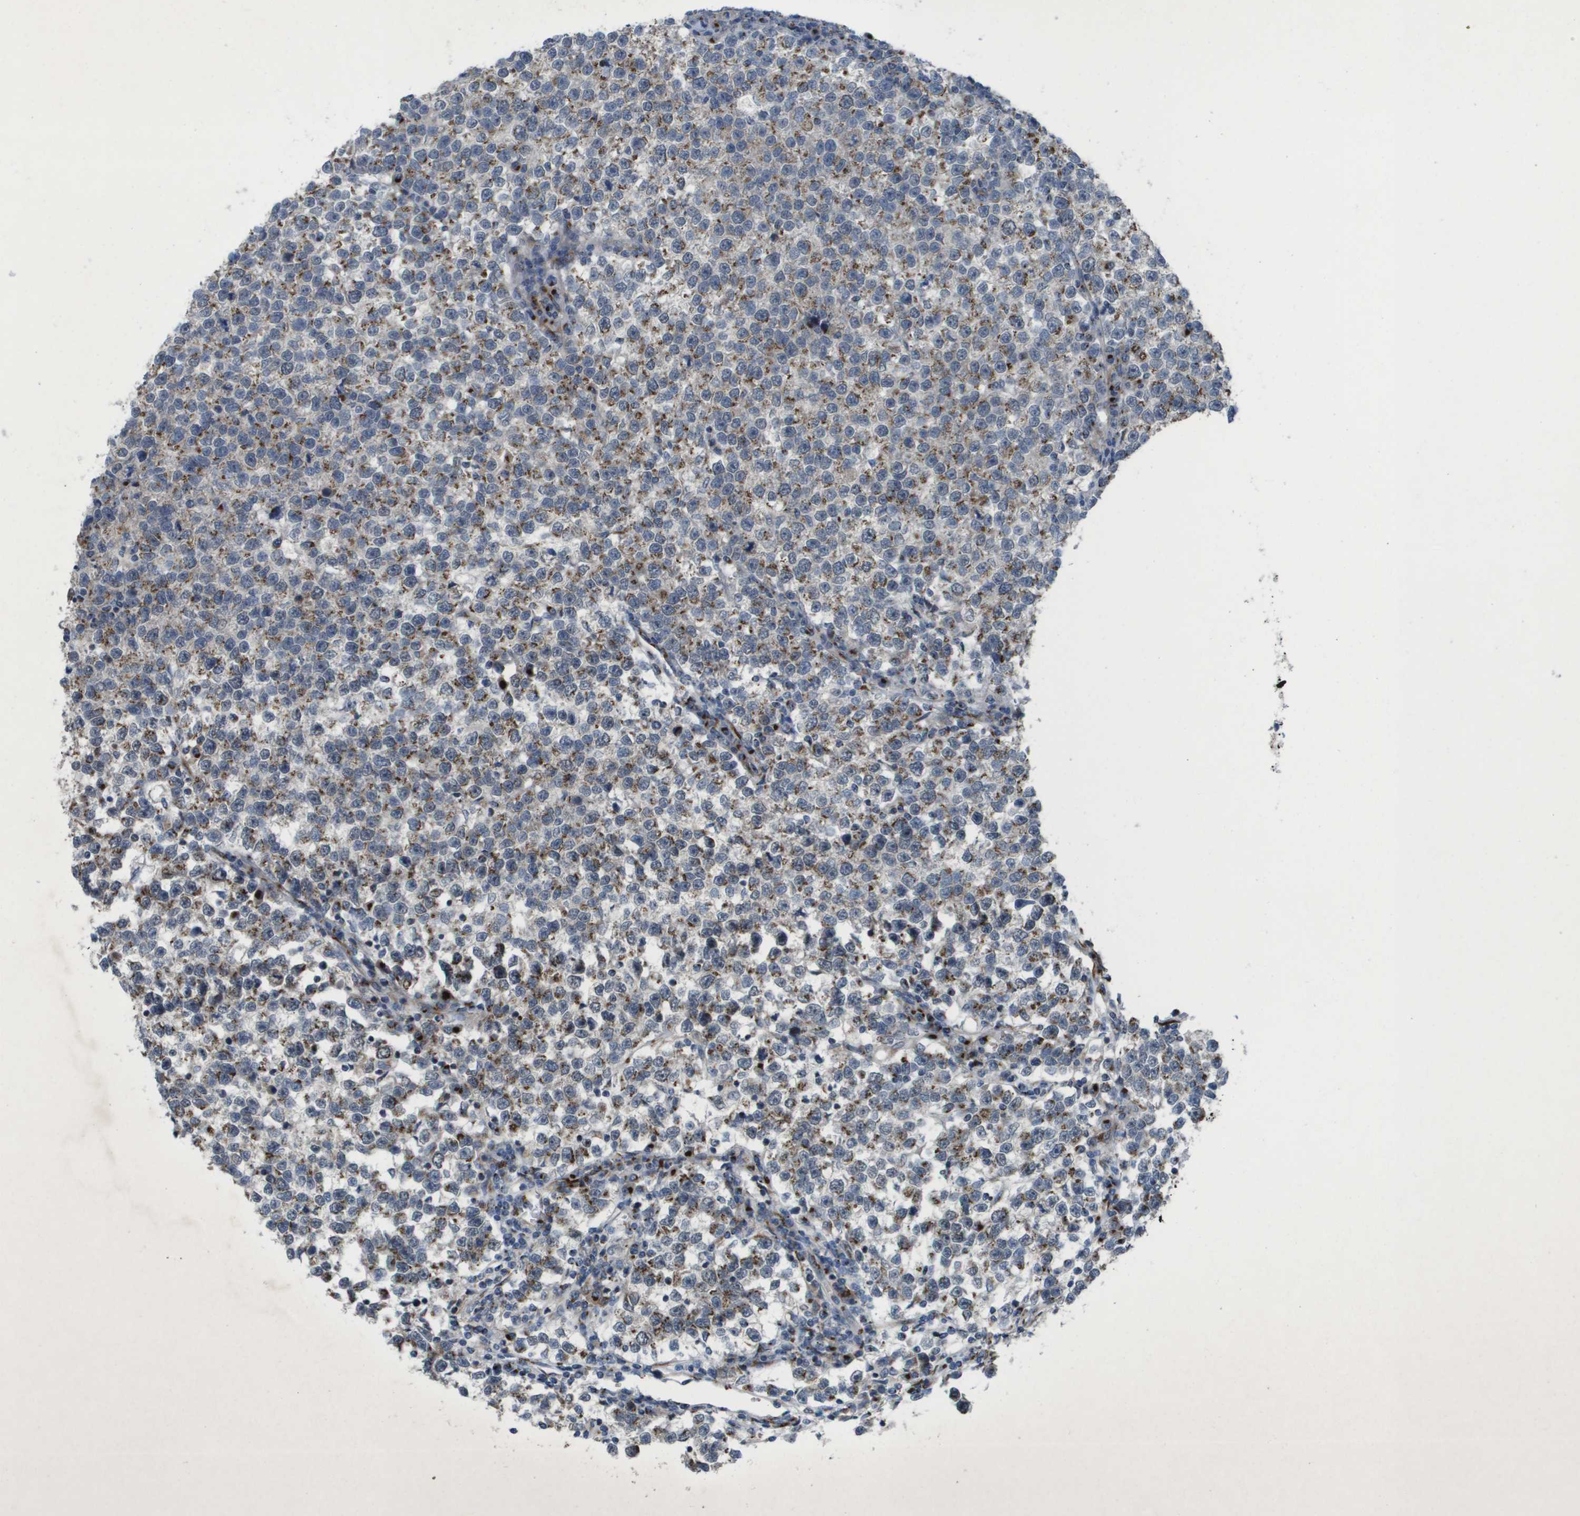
{"staining": {"intensity": "moderate", "quantity": "25%-75%", "location": "cytoplasmic/membranous"}, "tissue": "testis cancer", "cell_type": "Tumor cells", "image_type": "cancer", "snomed": [{"axis": "morphology", "description": "Normal tissue, NOS"}, {"axis": "morphology", "description": "Seminoma, NOS"}, {"axis": "topography", "description": "Testis"}], "caption": "High-power microscopy captured an immunohistochemistry image of testis cancer (seminoma), revealing moderate cytoplasmic/membranous staining in about 25%-75% of tumor cells.", "gene": "QSOX2", "patient": {"sex": "male", "age": 43}}